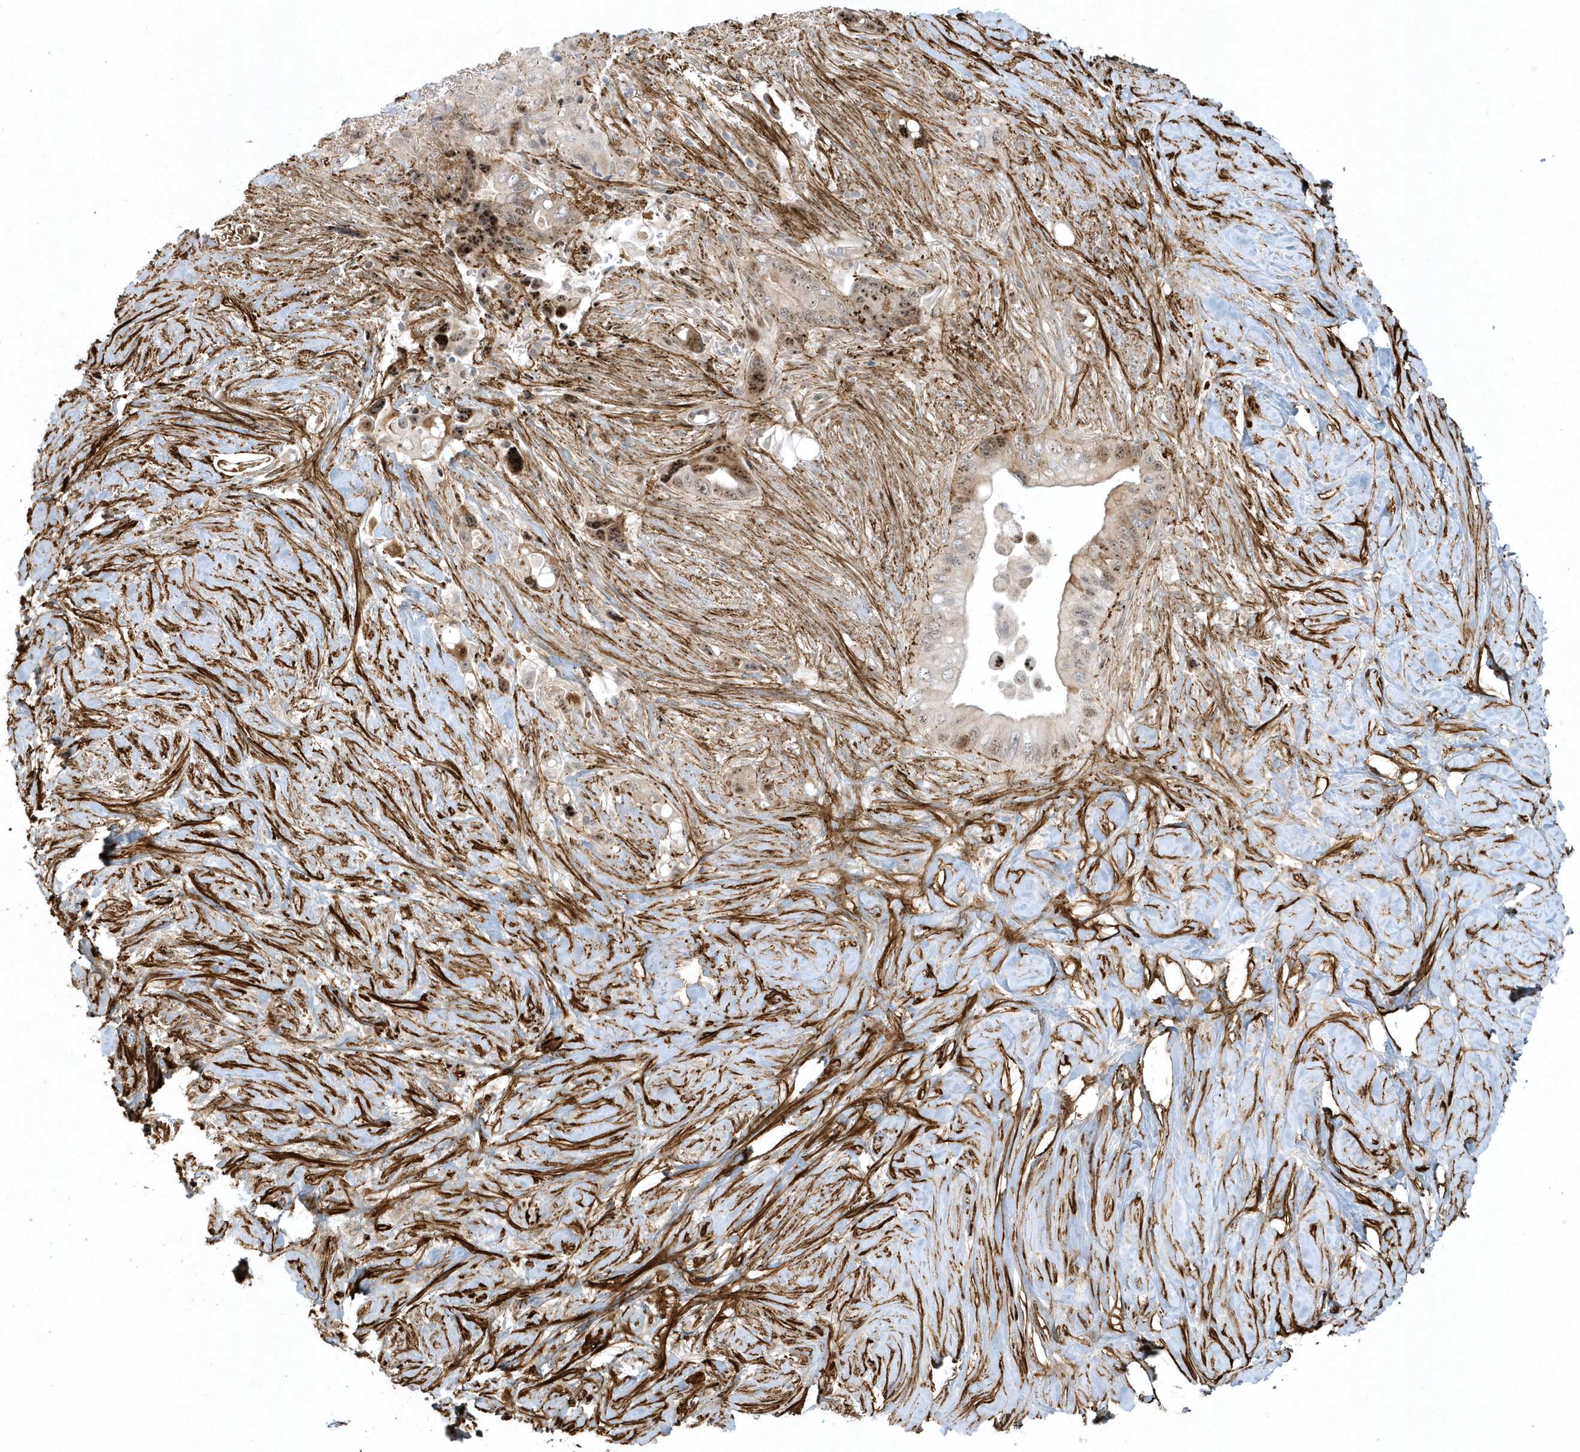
{"staining": {"intensity": "moderate", "quantity": "<25%", "location": "nuclear"}, "tissue": "pancreatic cancer", "cell_type": "Tumor cells", "image_type": "cancer", "snomed": [{"axis": "morphology", "description": "Adenocarcinoma, NOS"}, {"axis": "topography", "description": "Pancreas"}], "caption": "DAB (3,3'-diaminobenzidine) immunohistochemical staining of pancreatic adenocarcinoma shows moderate nuclear protein expression in about <25% of tumor cells. The protein is stained brown, and the nuclei are stained in blue (DAB (3,3'-diaminobenzidine) IHC with brightfield microscopy, high magnification).", "gene": "MASP2", "patient": {"sex": "female", "age": 72}}